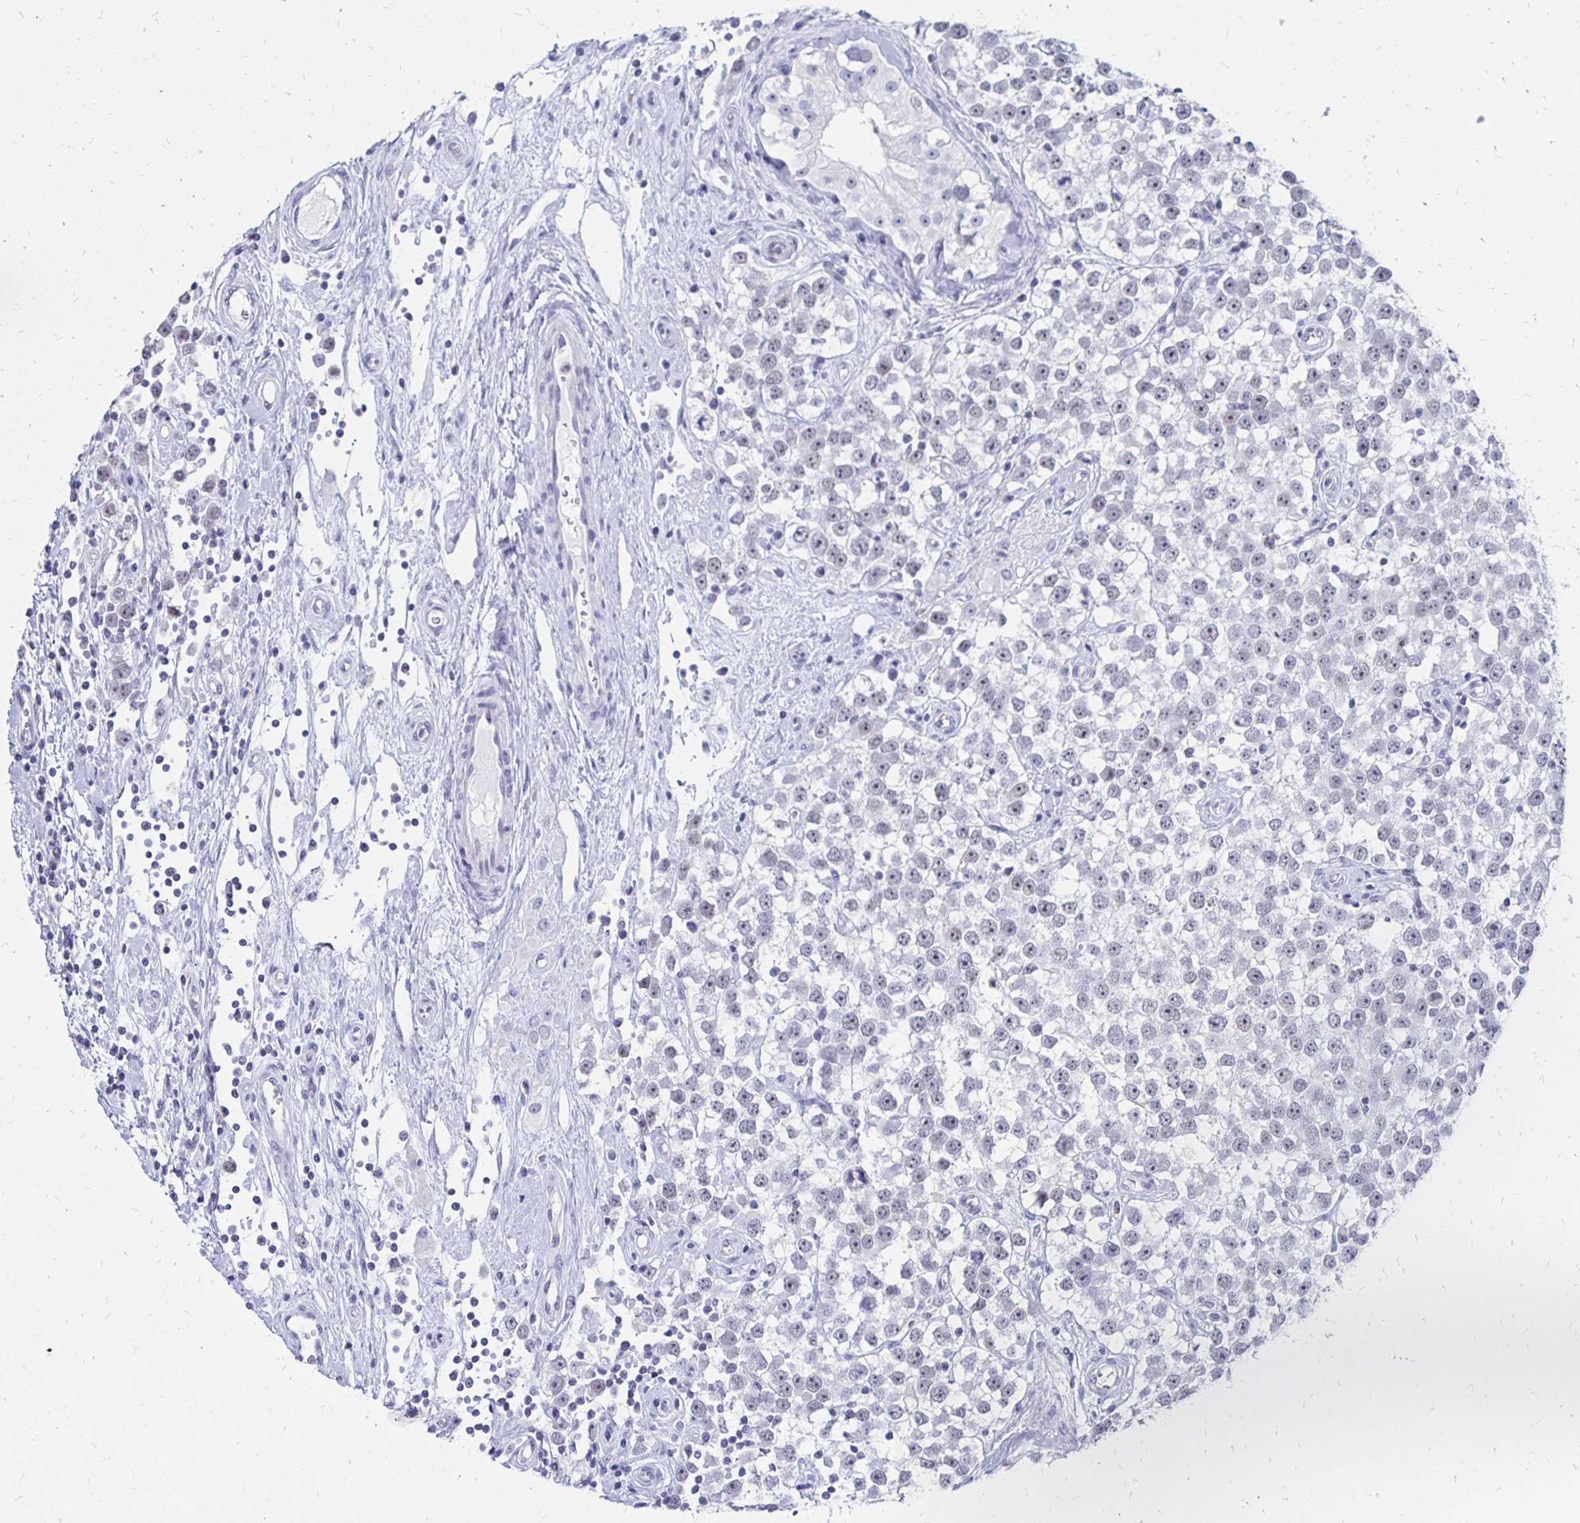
{"staining": {"intensity": "weak", "quantity": "<25%", "location": "nuclear"}, "tissue": "testis cancer", "cell_type": "Tumor cells", "image_type": "cancer", "snomed": [{"axis": "morphology", "description": "Seminoma, NOS"}, {"axis": "topography", "description": "Testis"}], "caption": "Tumor cells show no significant protein expression in seminoma (testis). Brightfield microscopy of IHC stained with DAB (3,3'-diaminobenzidine) (brown) and hematoxylin (blue), captured at high magnification.", "gene": "SYT2", "patient": {"sex": "male", "age": 34}}